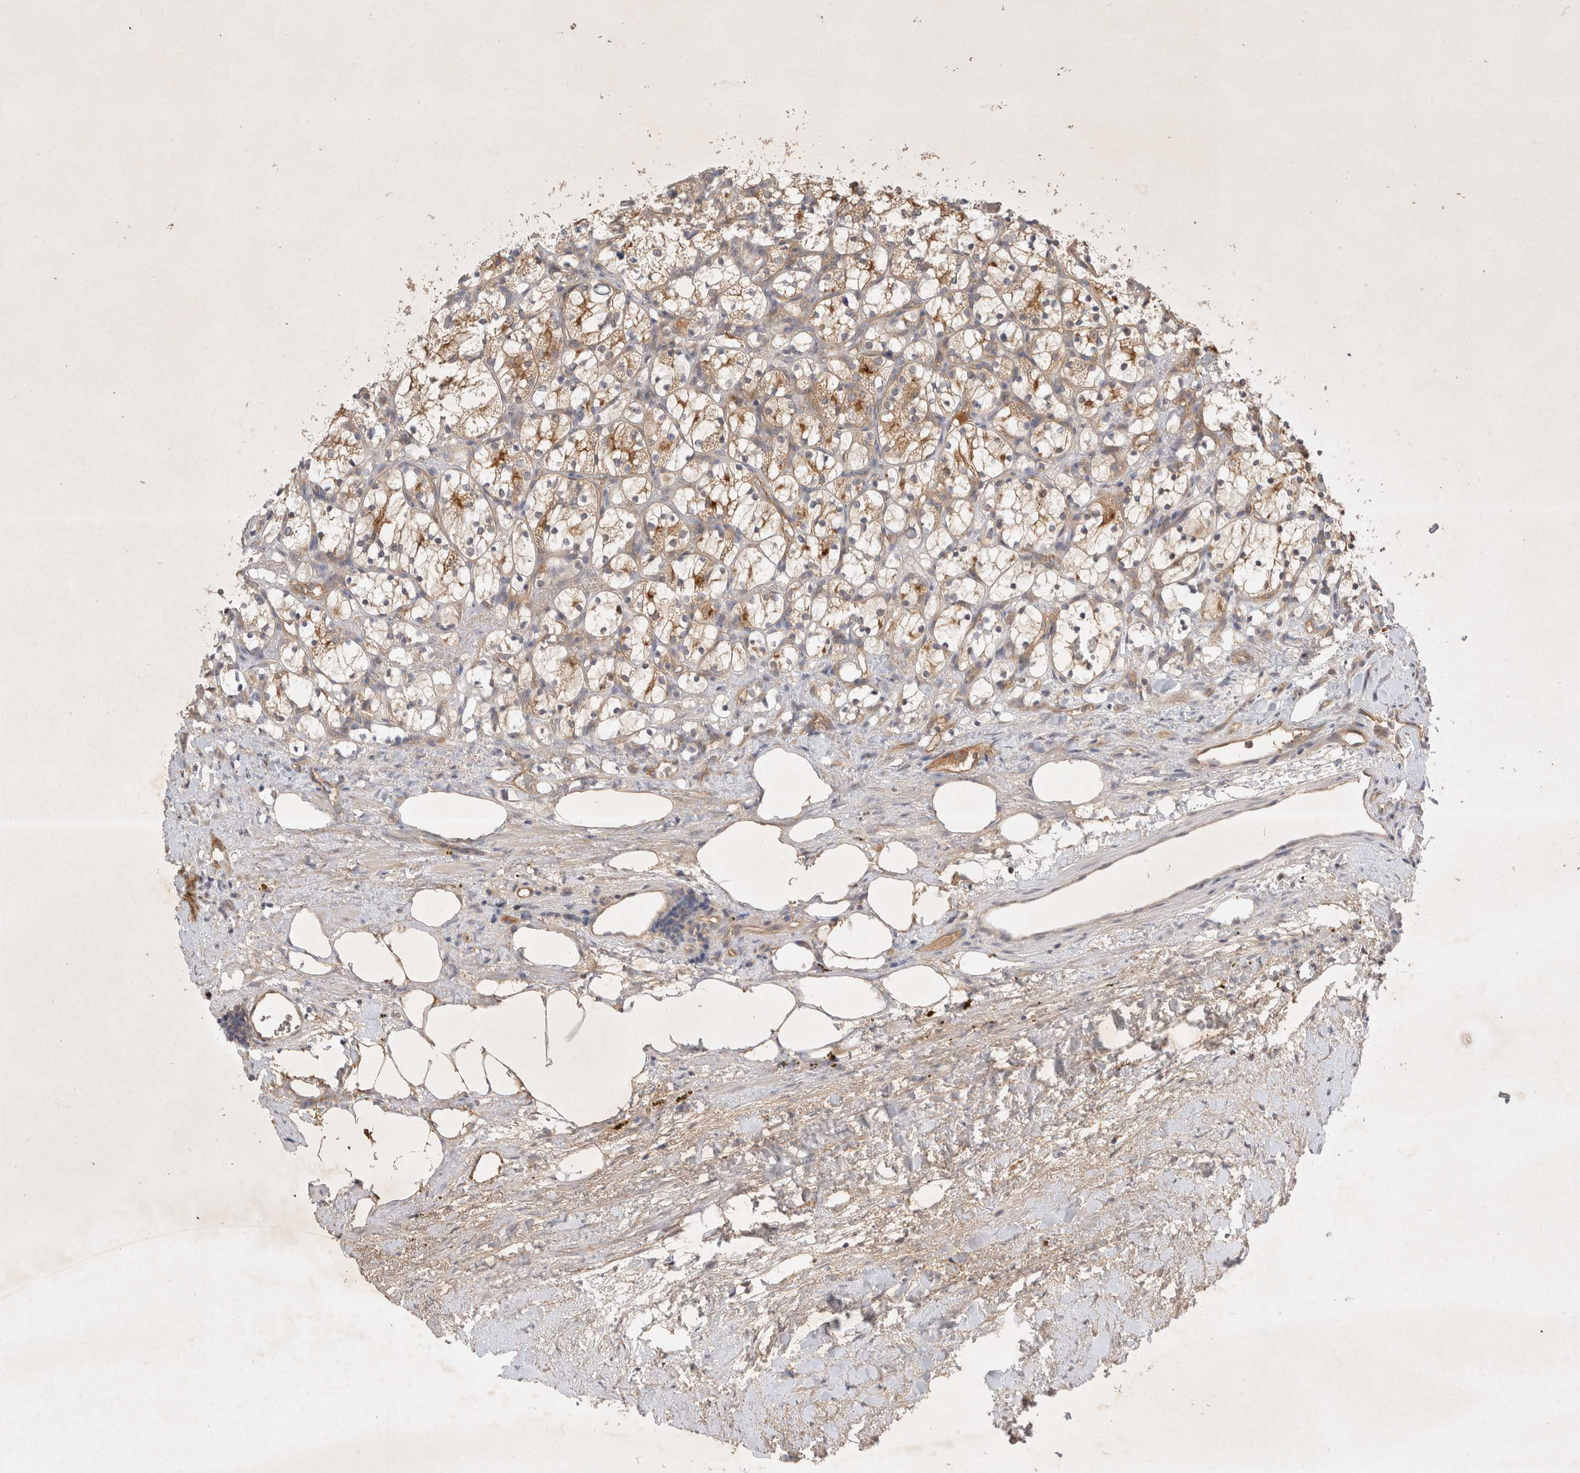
{"staining": {"intensity": "moderate", "quantity": "25%-75%", "location": "cytoplasmic/membranous"}, "tissue": "renal cancer", "cell_type": "Tumor cells", "image_type": "cancer", "snomed": [{"axis": "morphology", "description": "Adenocarcinoma, NOS"}, {"axis": "topography", "description": "Kidney"}], "caption": "Immunohistochemistry (IHC) image of neoplastic tissue: human renal cancer stained using immunohistochemistry (IHC) exhibits medium levels of moderate protein expression localized specifically in the cytoplasmic/membranous of tumor cells, appearing as a cytoplasmic/membranous brown color.", "gene": "YES1", "patient": {"sex": "female", "age": 69}}